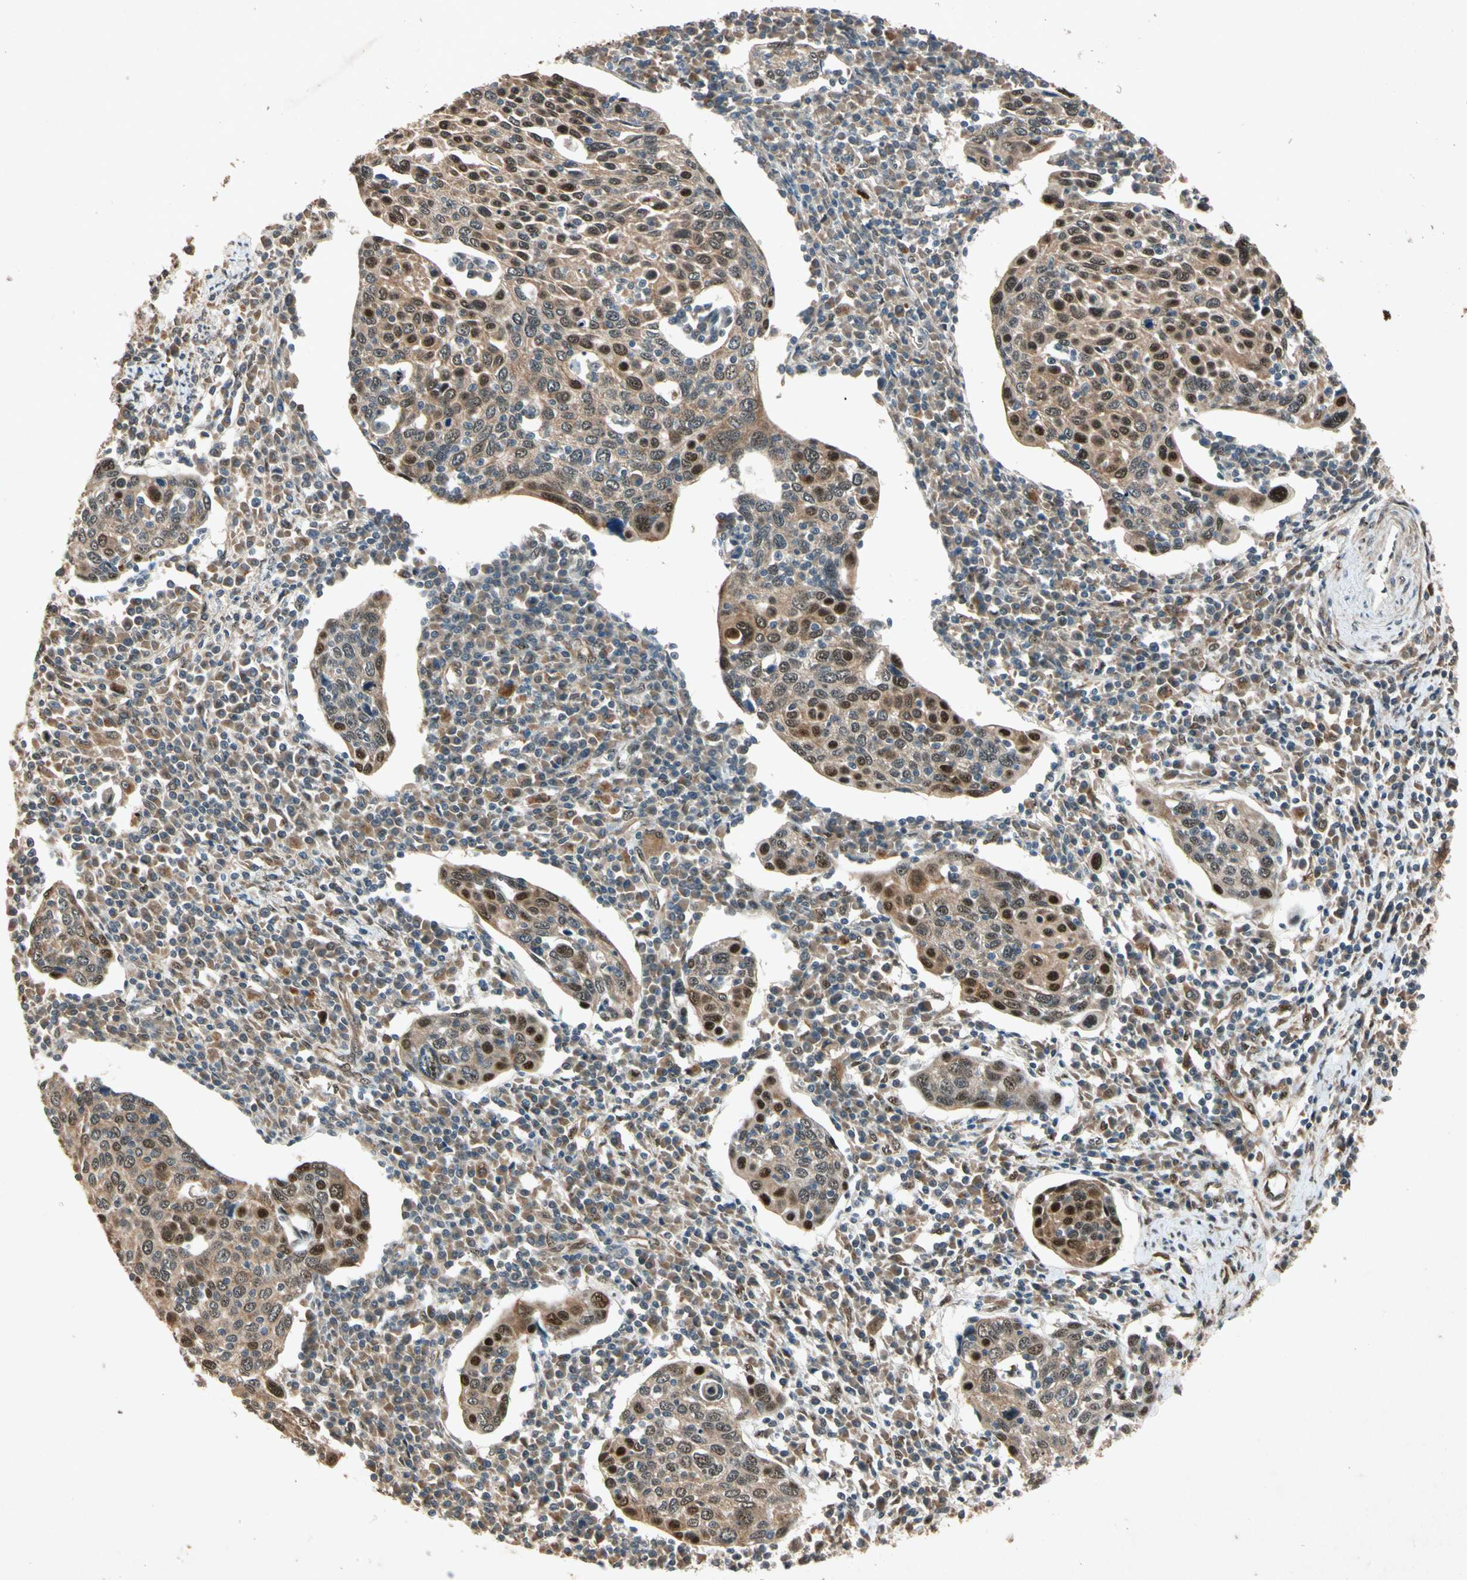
{"staining": {"intensity": "strong", "quantity": "<25%", "location": "cytoplasmic/membranous,nuclear"}, "tissue": "cervical cancer", "cell_type": "Tumor cells", "image_type": "cancer", "snomed": [{"axis": "morphology", "description": "Squamous cell carcinoma, NOS"}, {"axis": "topography", "description": "Cervix"}], "caption": "Protein staining exhibits strong cytoplasmic/membranous and nuclear positivity in about <25% of tumor cells in cervical squamous cell carcinoma. (Brightfield microscopy of DAB IHC at high magnification).", "gene": "PML", "patient": {"sex": "female", "age": 40}}